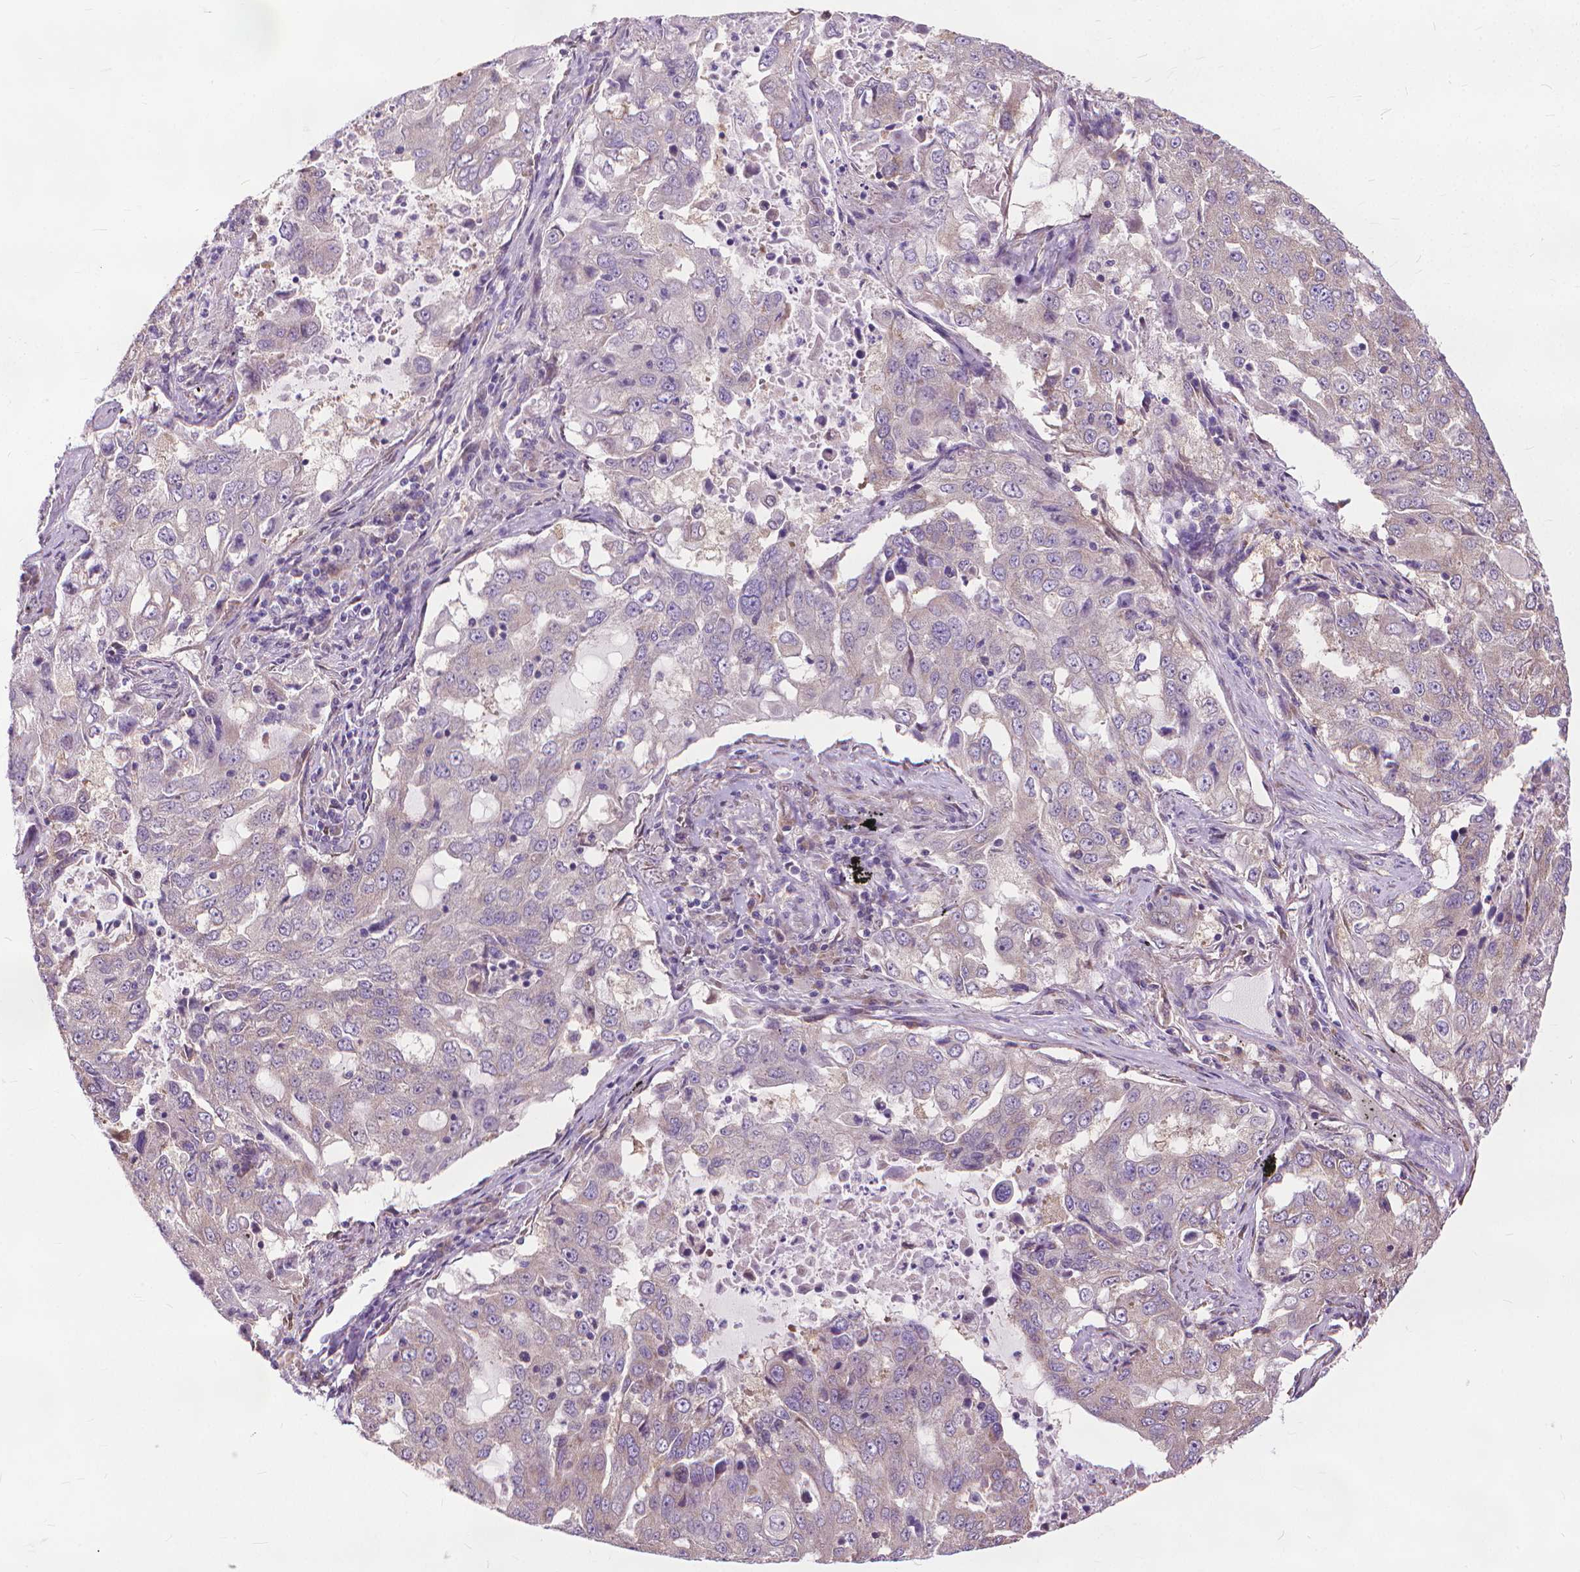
{"staining": {"intensity": "negative", "quantity": "none", "location": "none"}, "tissue": "lung cancer", "cell_type": "Tumor cells", "image_type": "cancer", "snomed": [{"axis": "morphology", "description": "Adenocarcinoma, NOS"}, {"axis": "topography", "description": "Lung"}], "caption": "This is a image of IHC staining of adenocarcinoma (lung), which shows no positivity in tumor cells.", "gene": "NUDT1", "patient": {"sex": "female", "age": 61}}